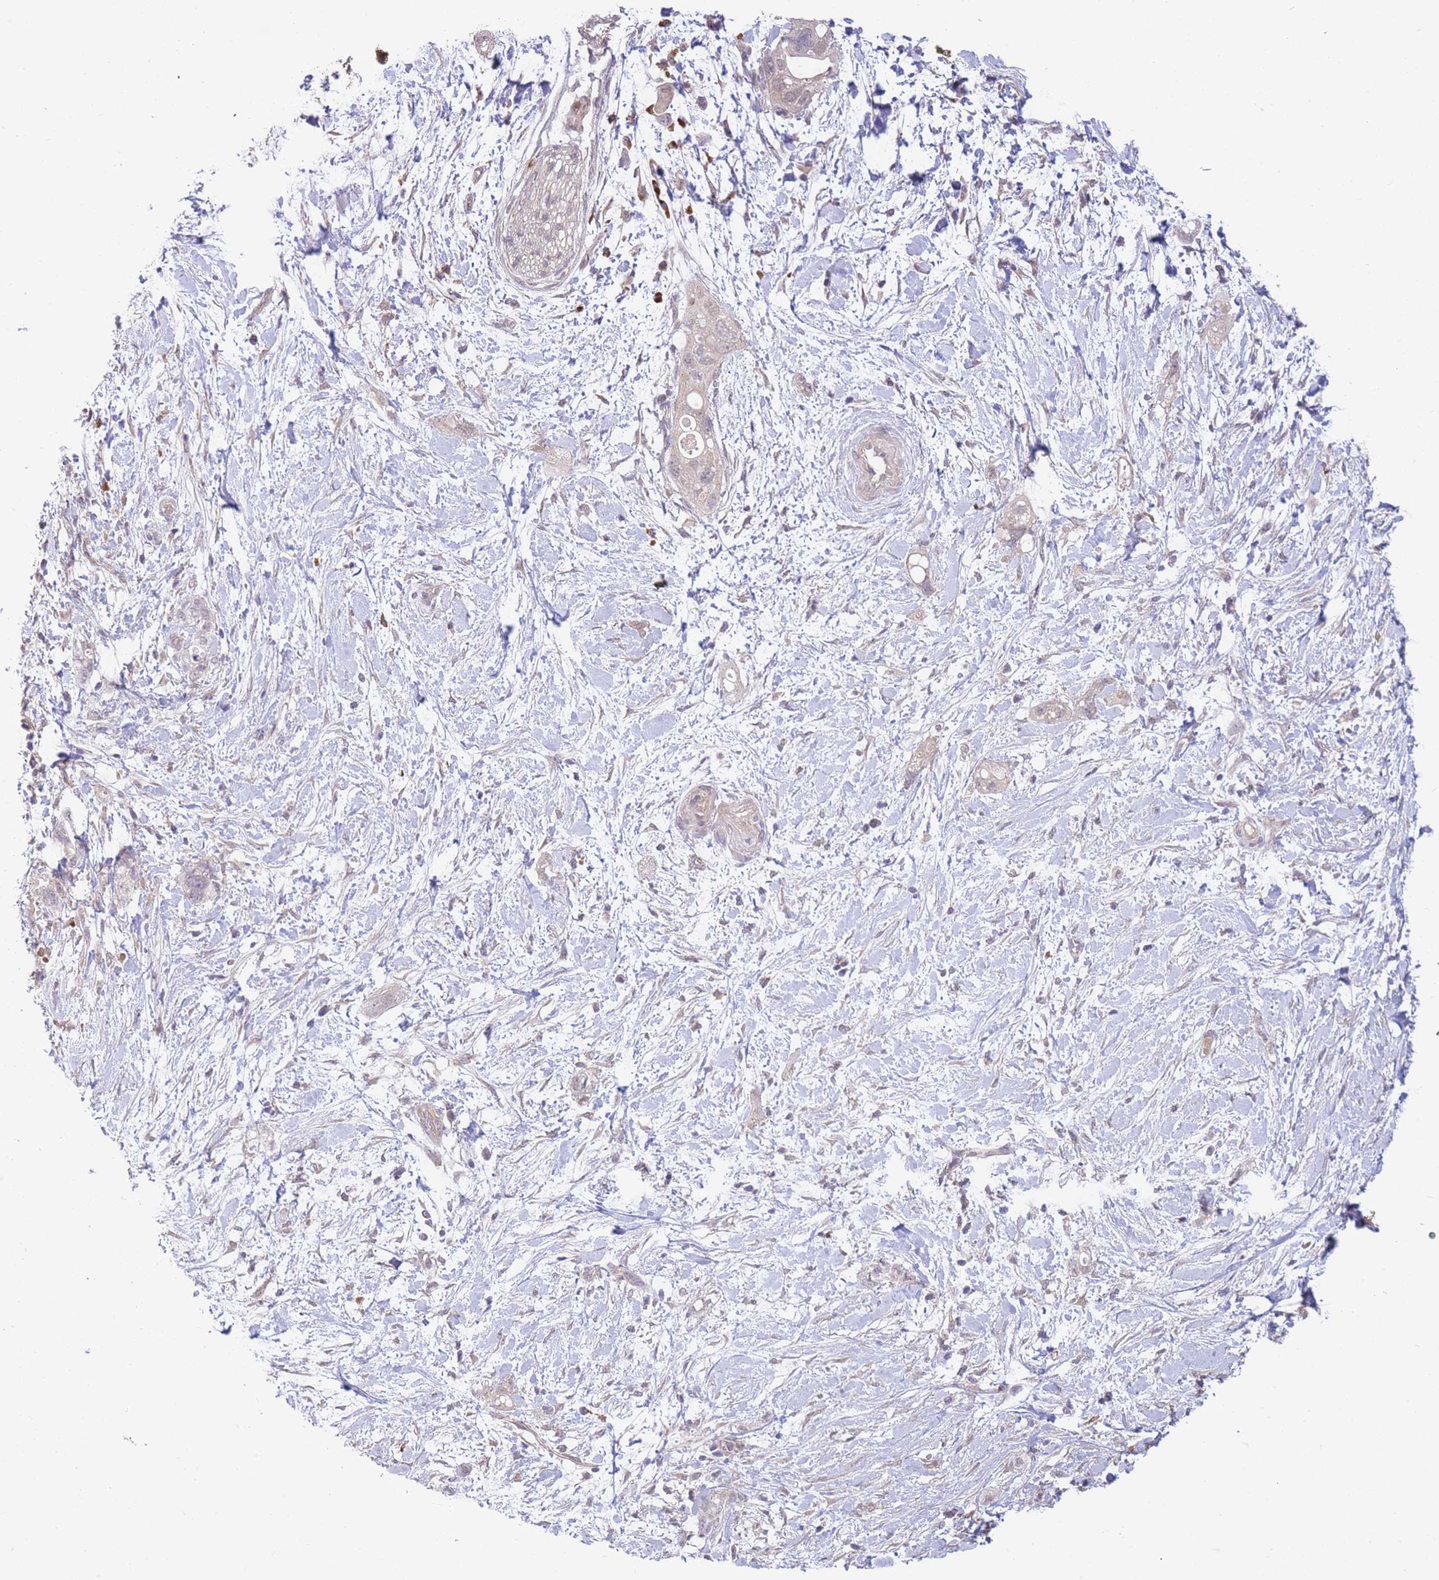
{"staining": {"intensity": "weak", "quantity": "25%-75%", "location": "cytoplasmic/membranous"}, "tissue": "pancreatic cancer", "cell_type": "Tumor cells", "image_type": "cancer", "snomed": [{"axis": "morphology", "description": "Adenocarcinoma, NOS"}, {"axis": "topography", "description": "Pancreas"}], "caption": "Tumor cells show low levels of weak cytoplasmic/membranous positivity in about 25%-75% of cells in human pancreatic adenocarcinoma.", "gene": "SMC6", "patient": {"sex": "female", "age": 72}}